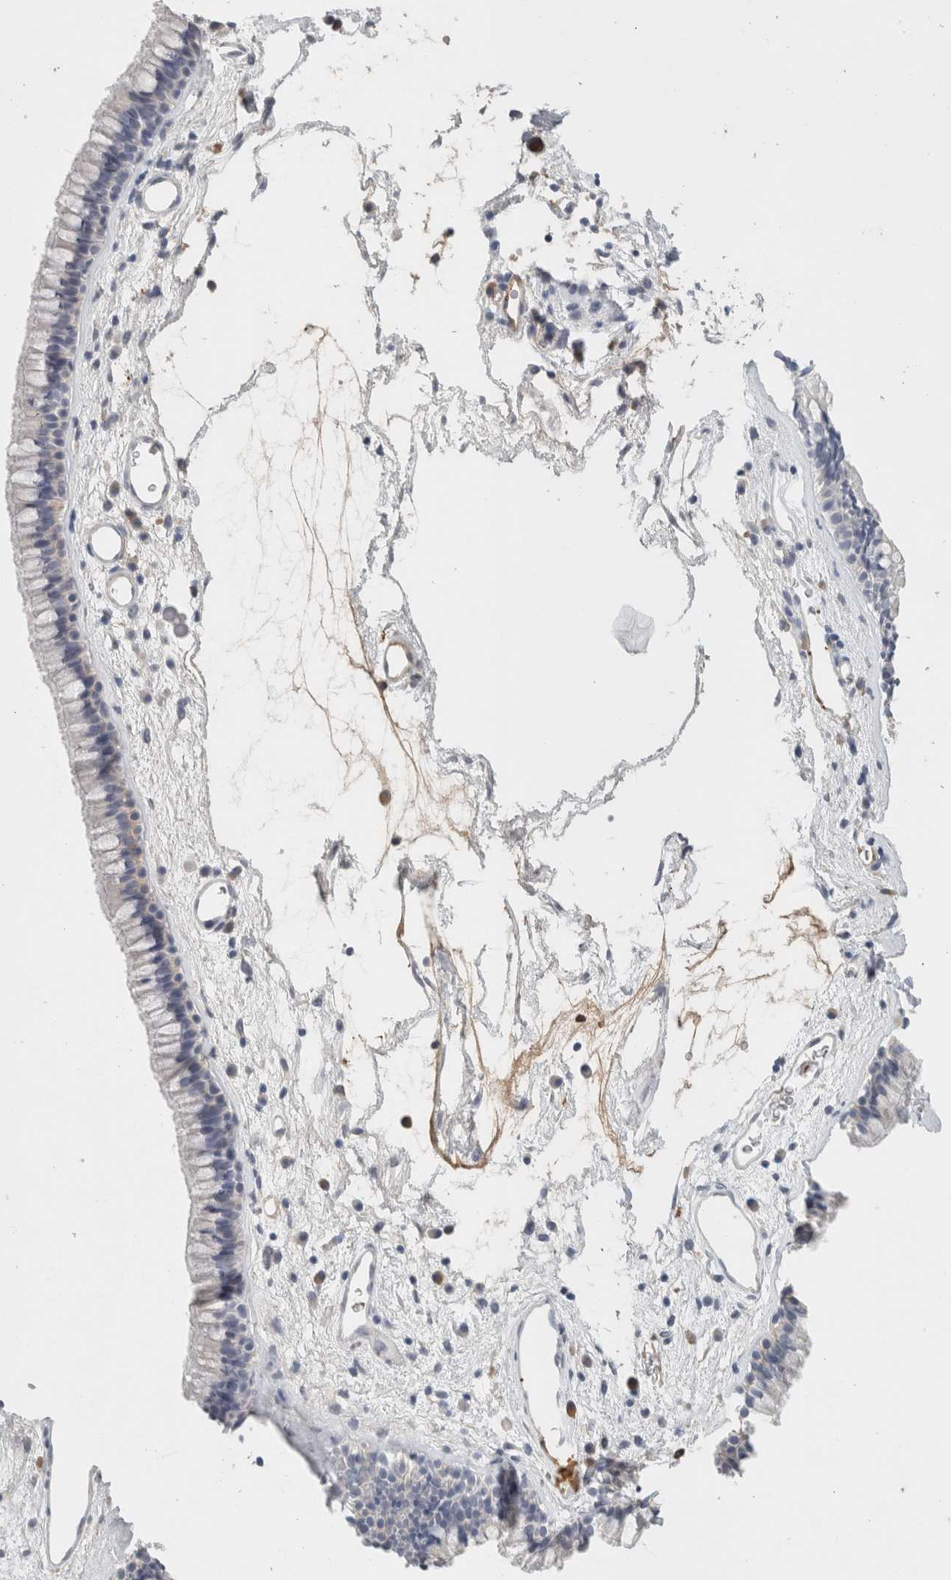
{"staining": {"intensity": "negative", "quantity": "none", "location": "none"}, "tissue": "nasopharynx", "cell_type": "Respiratory epithelial cells", "image_type": "normal", "snomed": [{"axis": "morphology", "description": "Normal tissue, NOS"}, {"axis": "morphology", "description": "Inflammation, NOS"}, {"axis": "topography", "description": "Nasopharynx"}], "caption": "DAB immunohistochemical staining of benign nasopharynx reveals no significant staining in respiratory epithelial cells.", "gene": "CD36", "patient": {"sex": "male", "age": 48}}